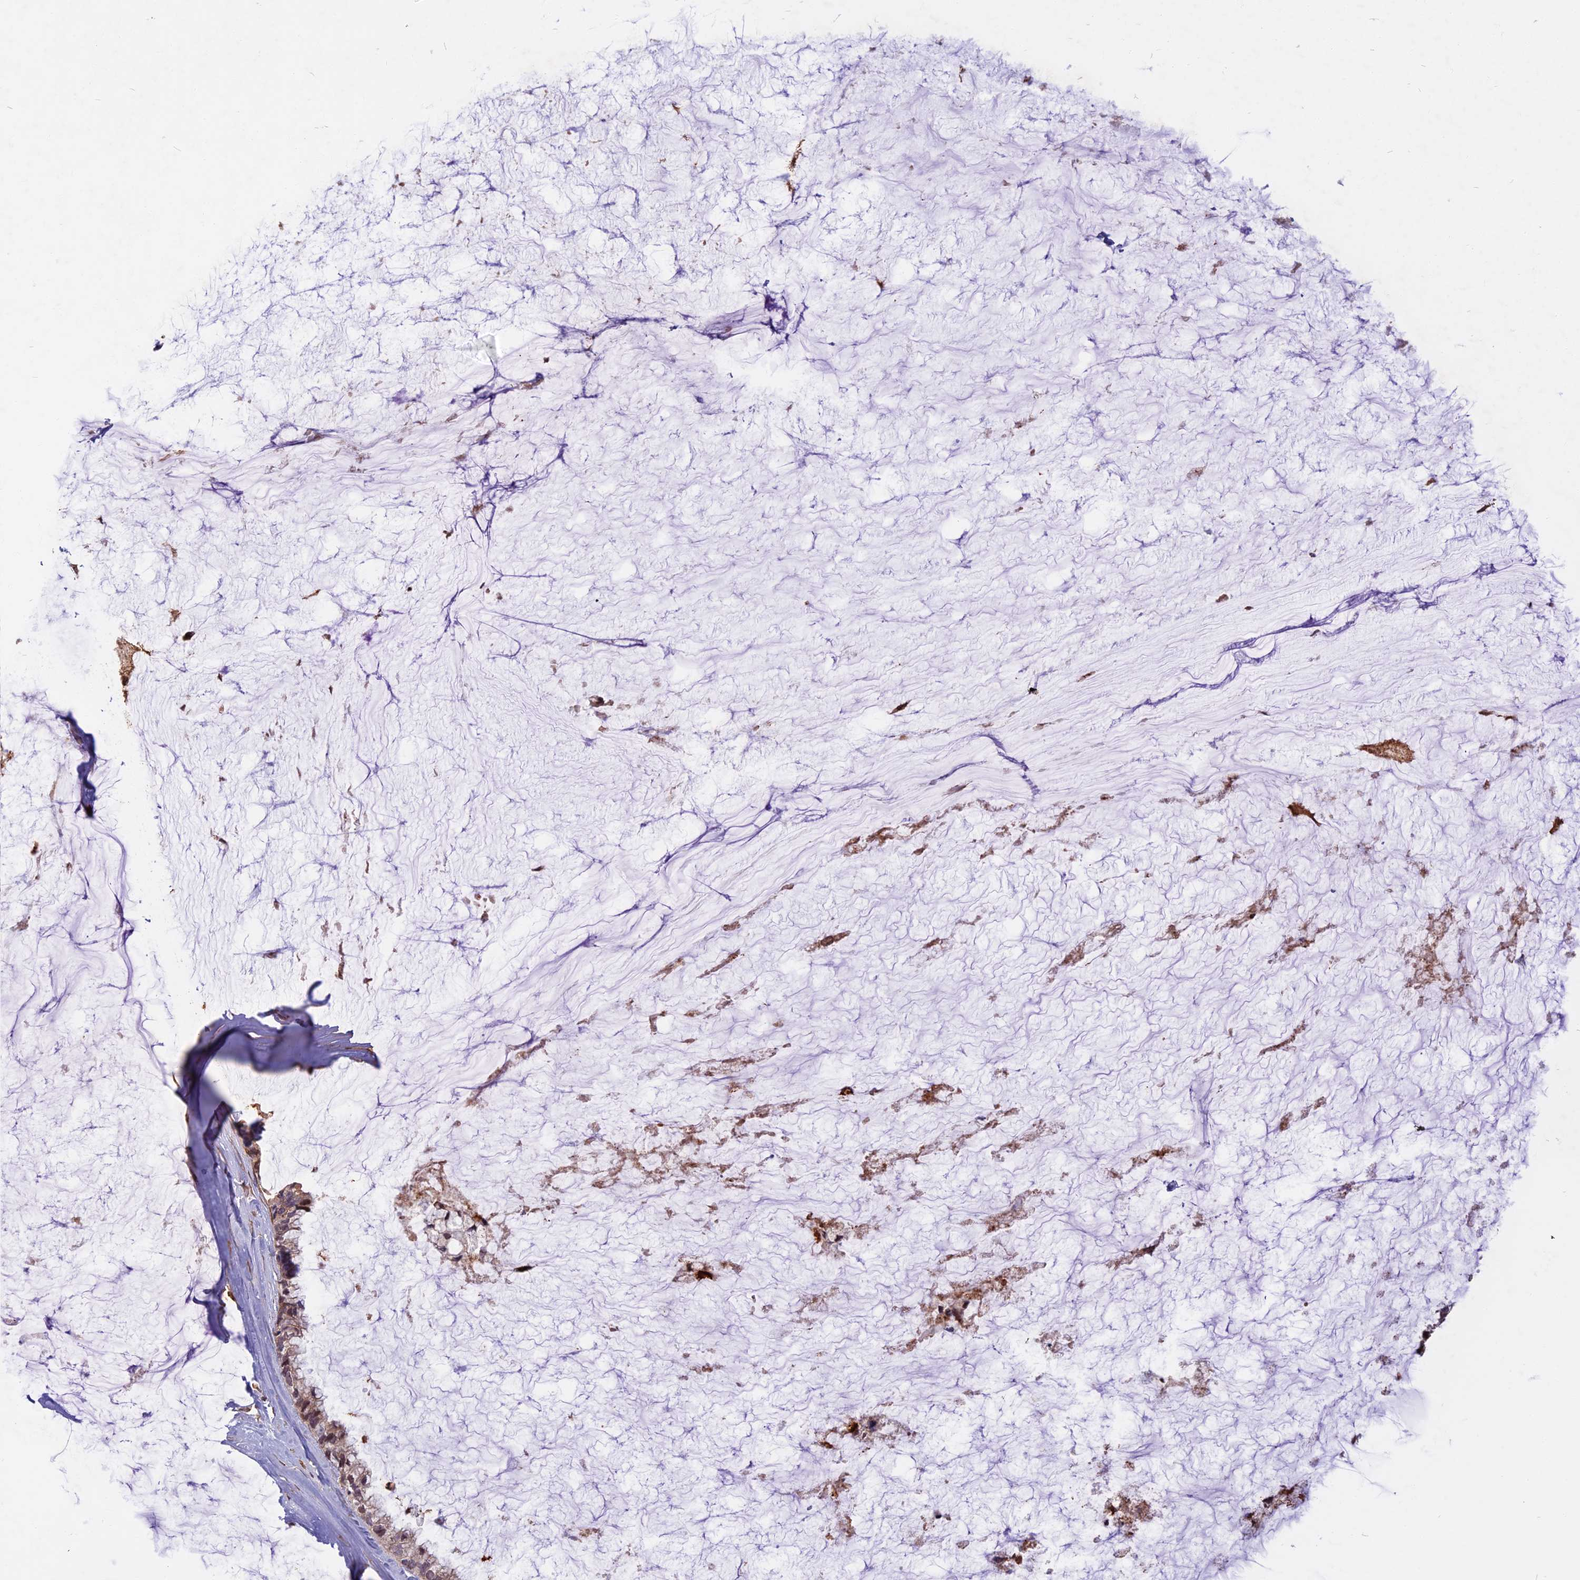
{"staining": {"intensity": "moderate", "quantity": "25%-75%", "location": "cytoplasmic/membranous"}, "tissue": "ovarian cancer", "cell_type": "Tumor cells", "image_type": "cancer", "snomed": [{"axis": "morphology", "description": "Cystadenocarcinoma, mucinous, NOS"}, {"axis": "topography", "description": "Ovary"}], "caption": "Immunohistochemistry (IHC) of ovarian cancer (mucinous cystadenocarcinoma) shows medium levels of moderate cytoplasmic/membranous expression in approximately 25%-75% of tumor cells.", "gene": "SPG11", "patient": {"sex": "female", "age": 39}}